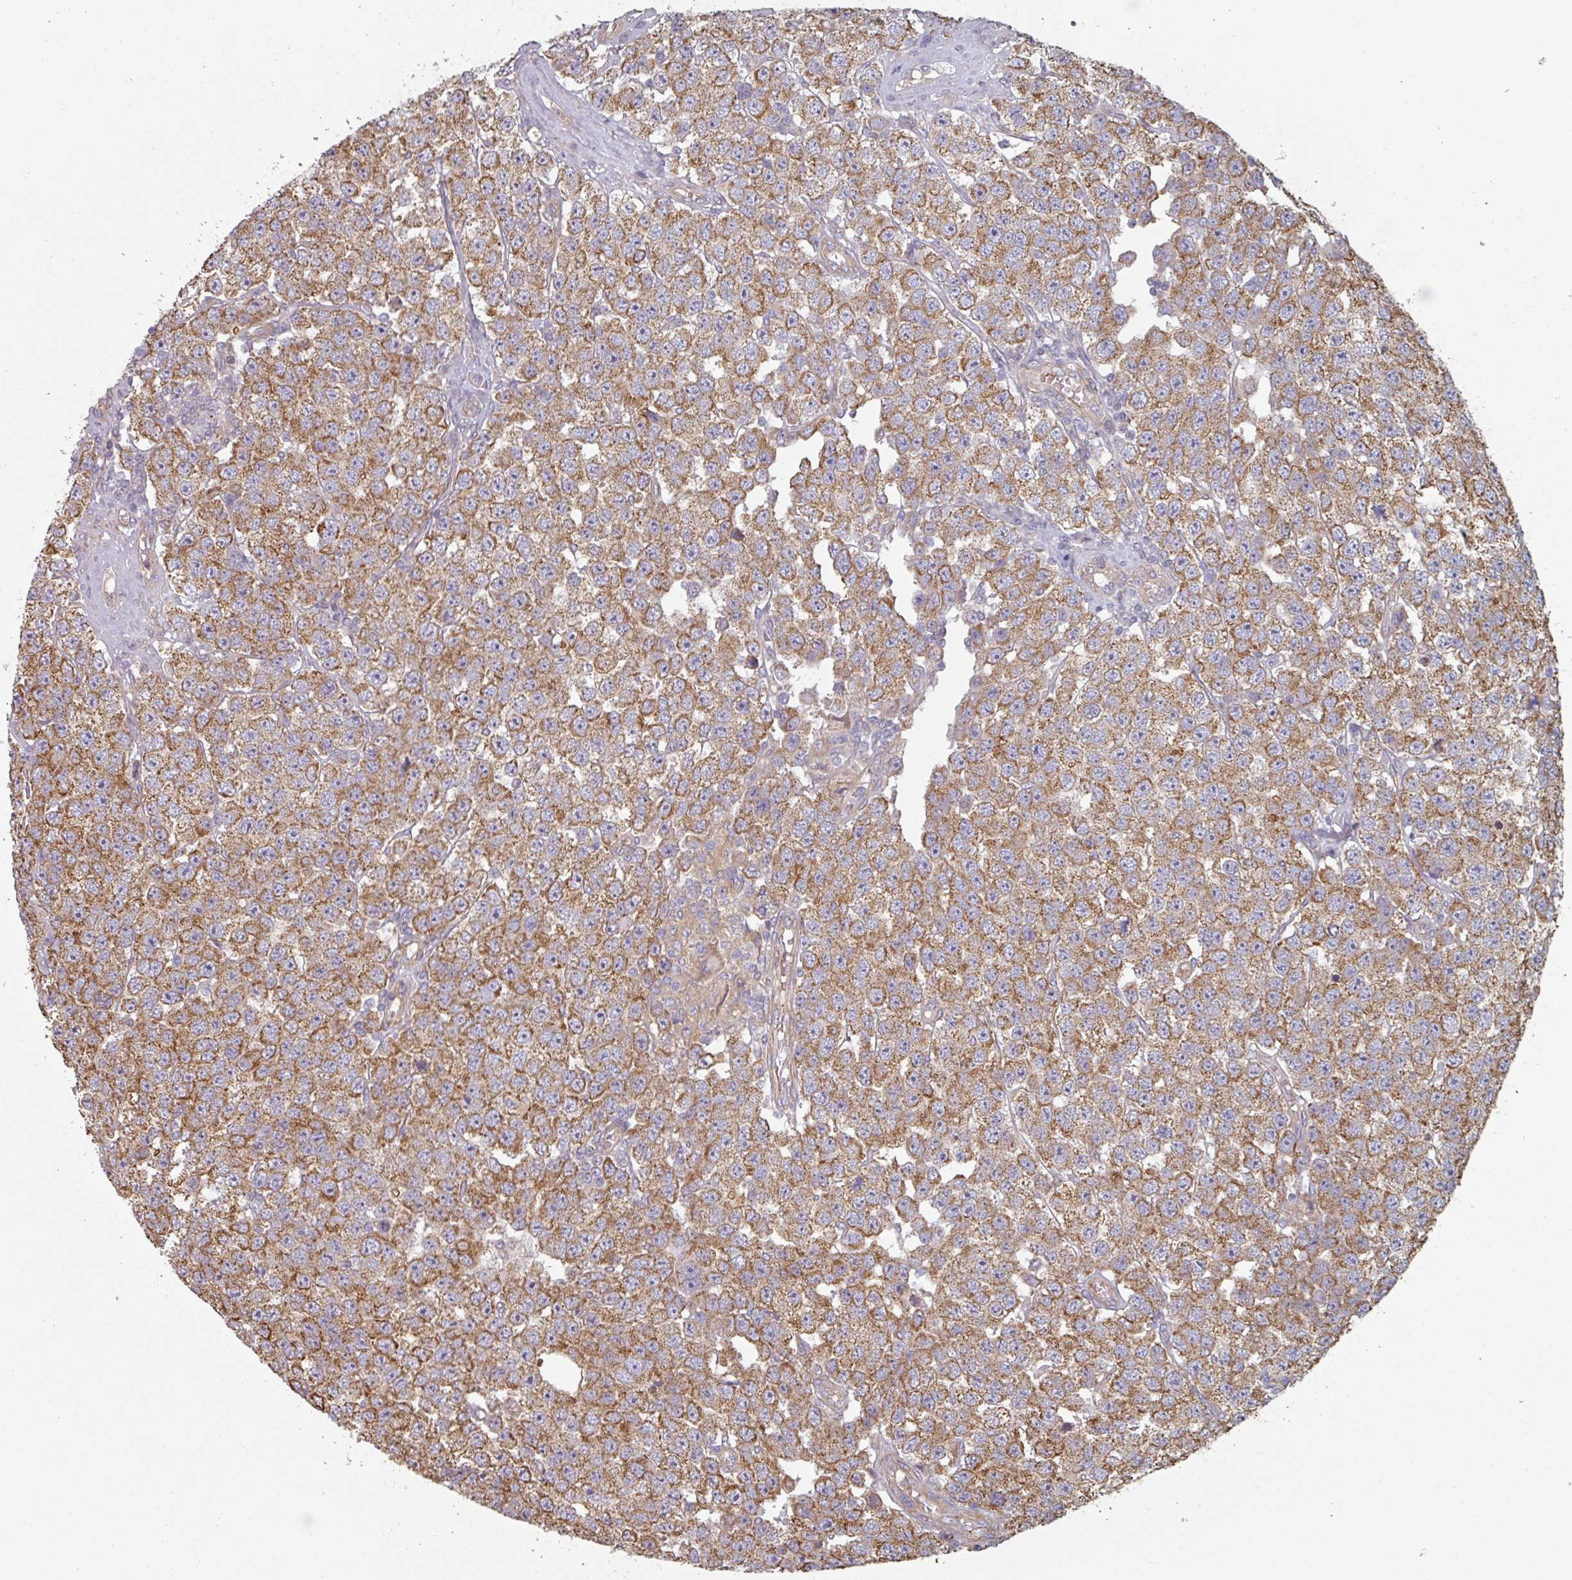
{"staining": {"intensity": "moderate", "quantity": ">75%", "location": "cytoplasmic/membranous"}, "tissue": "testis cancer", "cell_type": "Tumor cells", "image_type": "cancer", "snomed": [{"axis": "morphology", "description": "Seminoma, NOS"}, {"axis": "topography", "description": "Testis"}], "caption": "Testis cancer tissue demonstrates moderate cytoplasmic/membranous staining in about >75% of tumor cells, visualized by immunohistochemistry. (DAB = brown stain, brightfield microscopy at high magnification).", "gene": "GSTA4", "patient": {"sex": "male", "age": 28}}